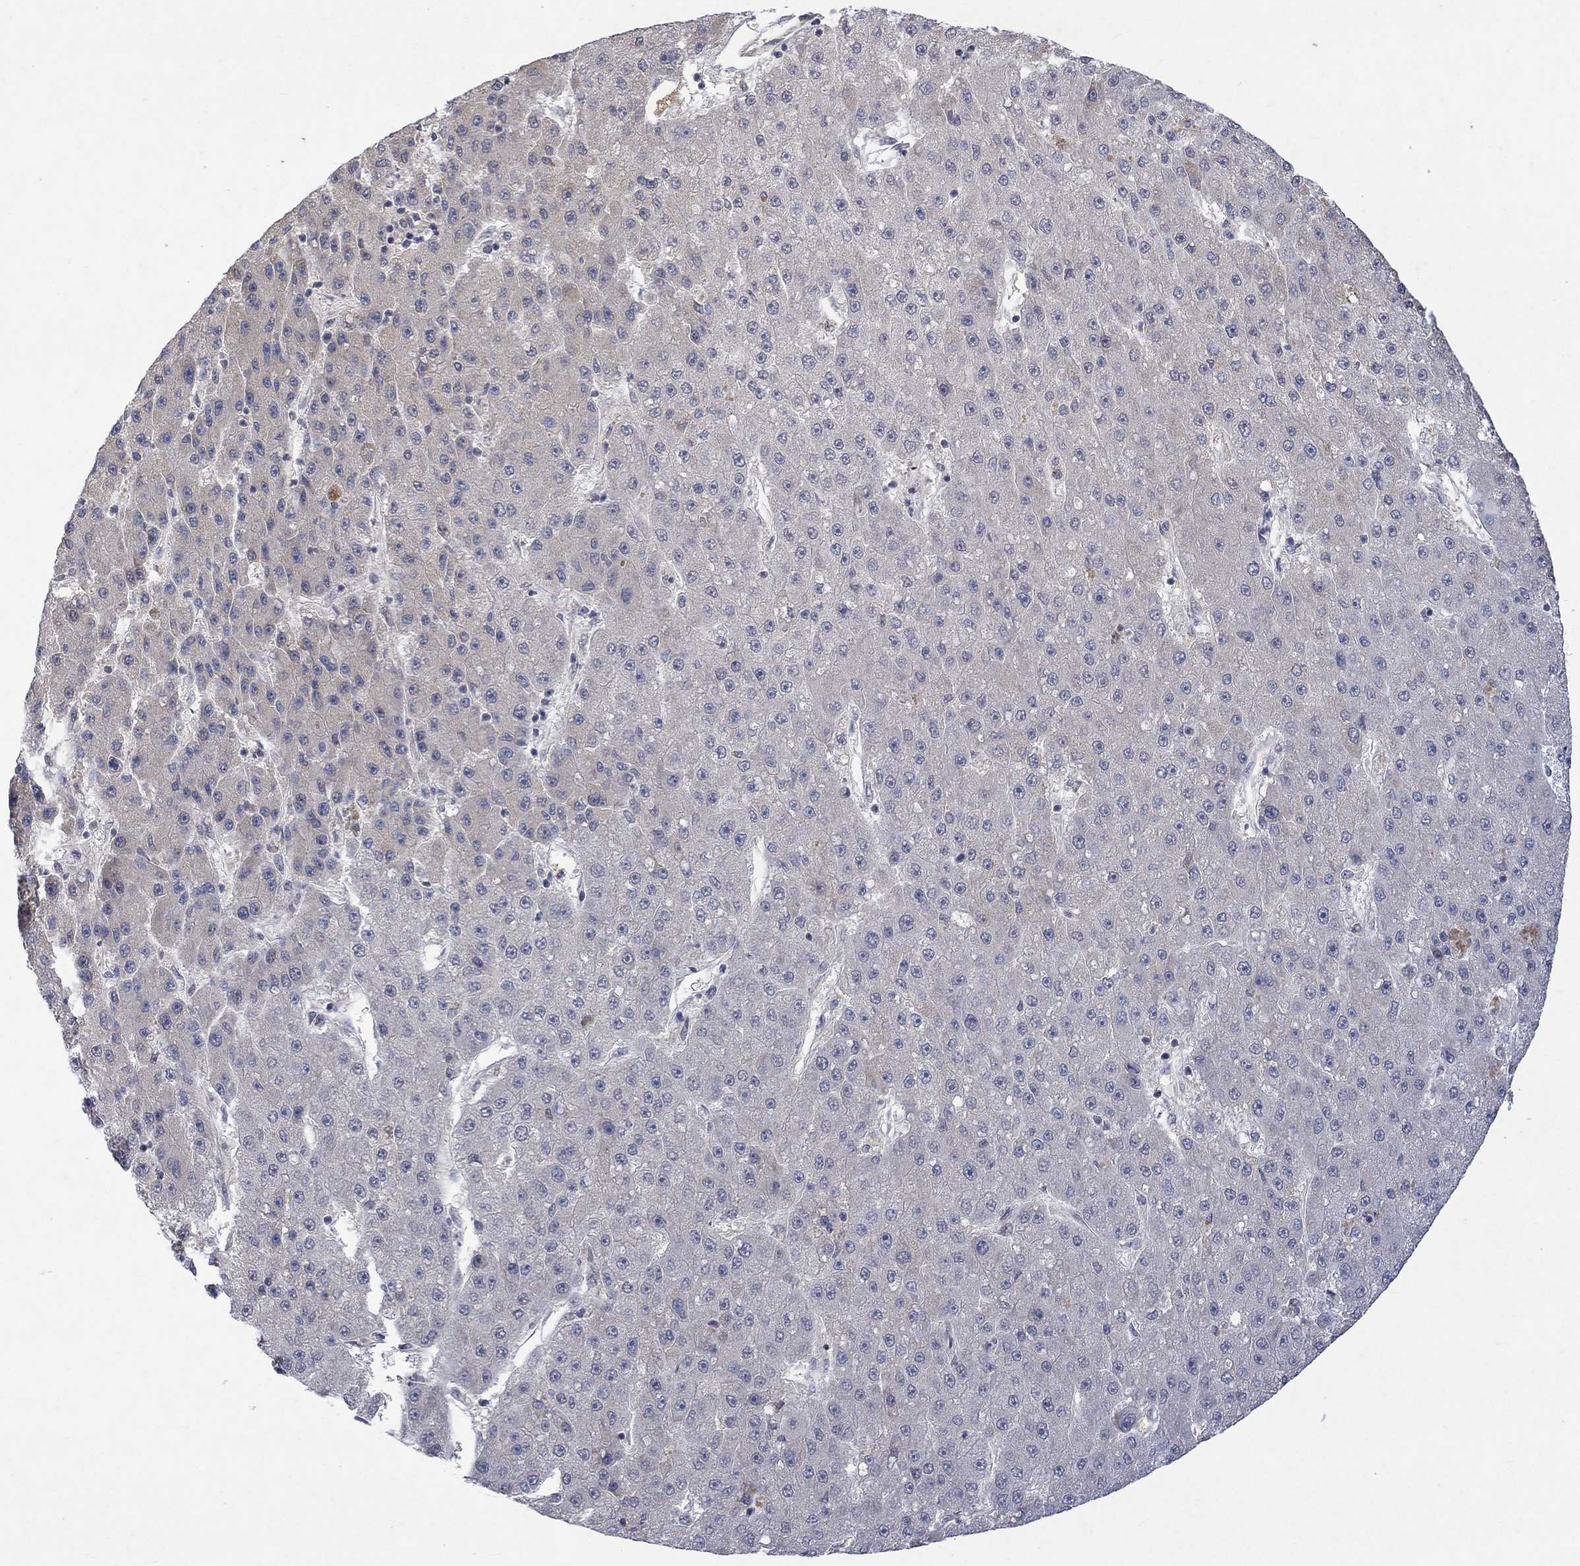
{"staining": {"intensity": "negative", "quantity": "none", "location": "none"}, "tissue": "liver cancer", "cell_type": "Tumor cells", "image_type": "cancer", "snomed": [{"axis": "morphology", "description": "Carcinoma, Hepatocellular, NOS"}, {"axis": "topography", "description": "Liver"}], "caption": "Immunohistochemistry of human liver hepatocellular carcinoma demonstrates no expression in tumor cells. (DAB immunohistochemistry visualized using brightfield microscopy, high magnification).", "gene": "GRIN2D", "patient": {"sex": "male", "age": 67}}